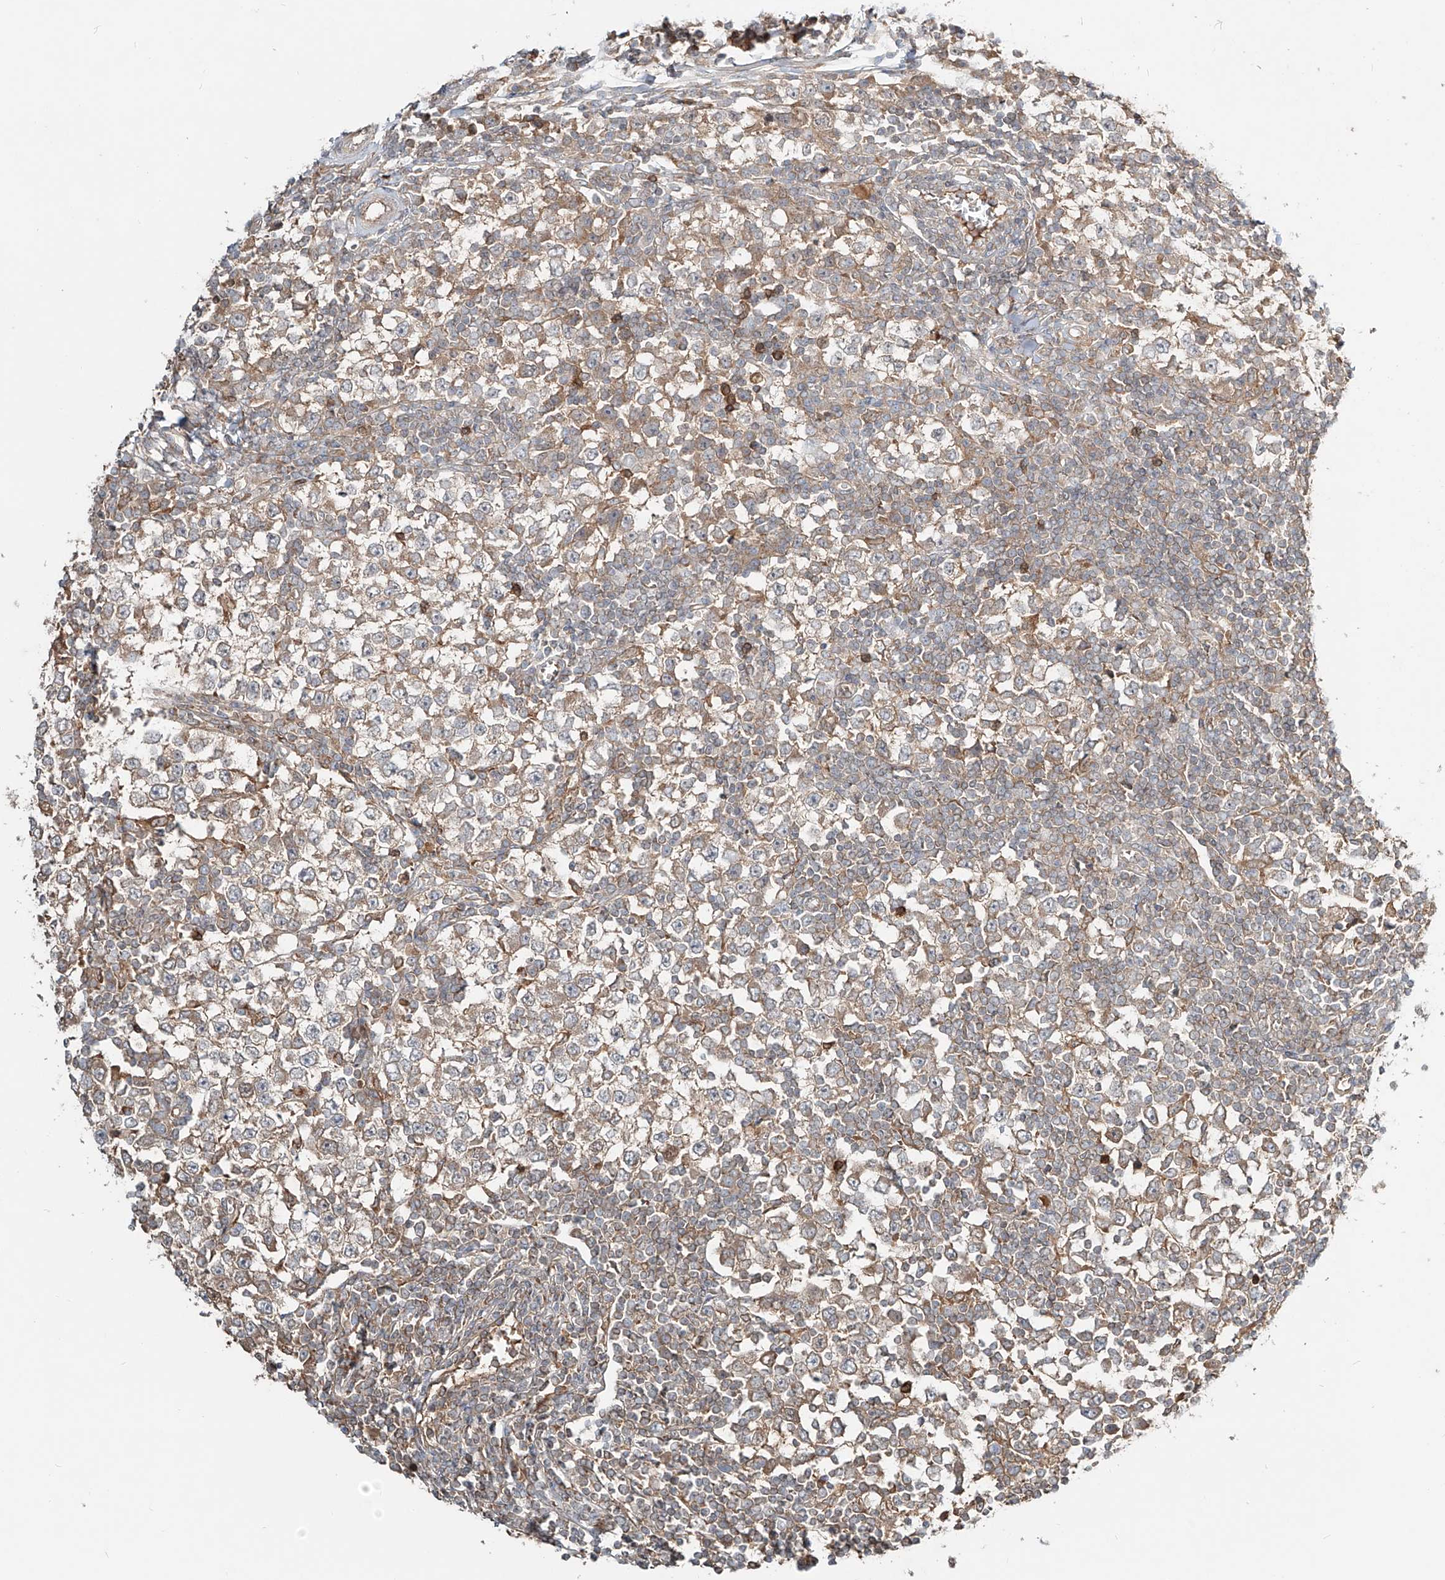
{"staining": {"intensity": "moderate", "quantity": ">75%", "location": "cytoplasmic/membranous"}, "tissue": "testis cancer", "cell_type": "Tumor cells", "image_type": "cancer", "snomed": [{"axis": "morphology", "description": "Seminoma, NOS"}, {"axis": "topography", "description": "Testis"}], "caption": "An immunohistochemistry image of tumor tissue is shown. Protein staining in brown shows moderate cytoplasmic/membranous positivity in testis cancer within tumor cells. The protein is shown in brown color, while the nuclei are stained blue.", "gene": "ERO1A", "patient": {"sex": "male", "age": 65}}